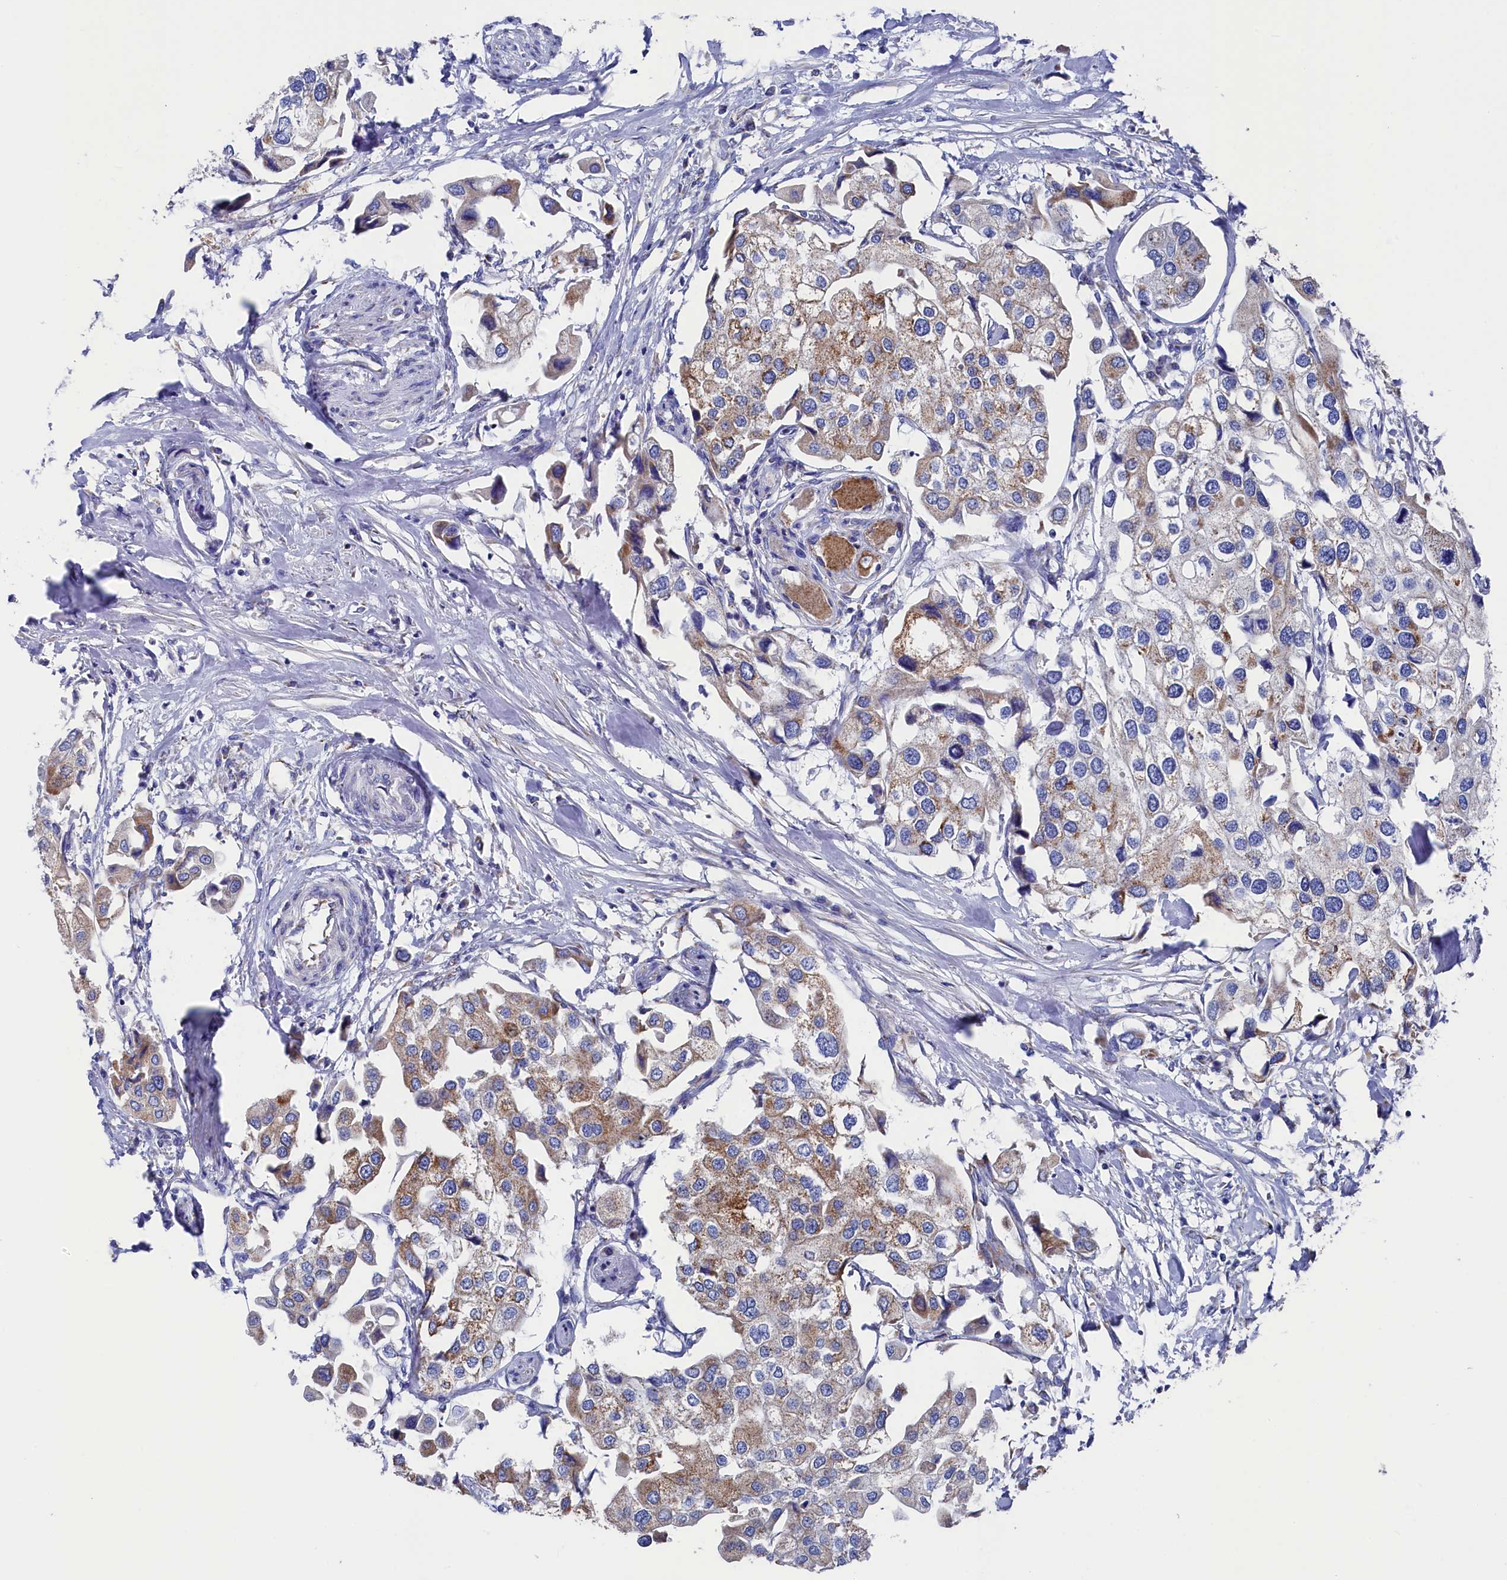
{"staining": {"intensity": "weak", "quantity": "<25%", "location": "cytoplasmic/membranous"}, "tissue": "urothelial cancer", "cell_type": "Tumor cells", "image_type": "cancer", "snomed": [{"axis": "morphology", "description": "Urothelial carcinoma, High grade"}, {"axis": "topography", "description": "Urinary bladder"}], "caption": "There is no significant expression in tumor cells of high-grade urothelial carcinoma.", "gene": "MMAB", "patient": {"sex": "male", "age": 64}}